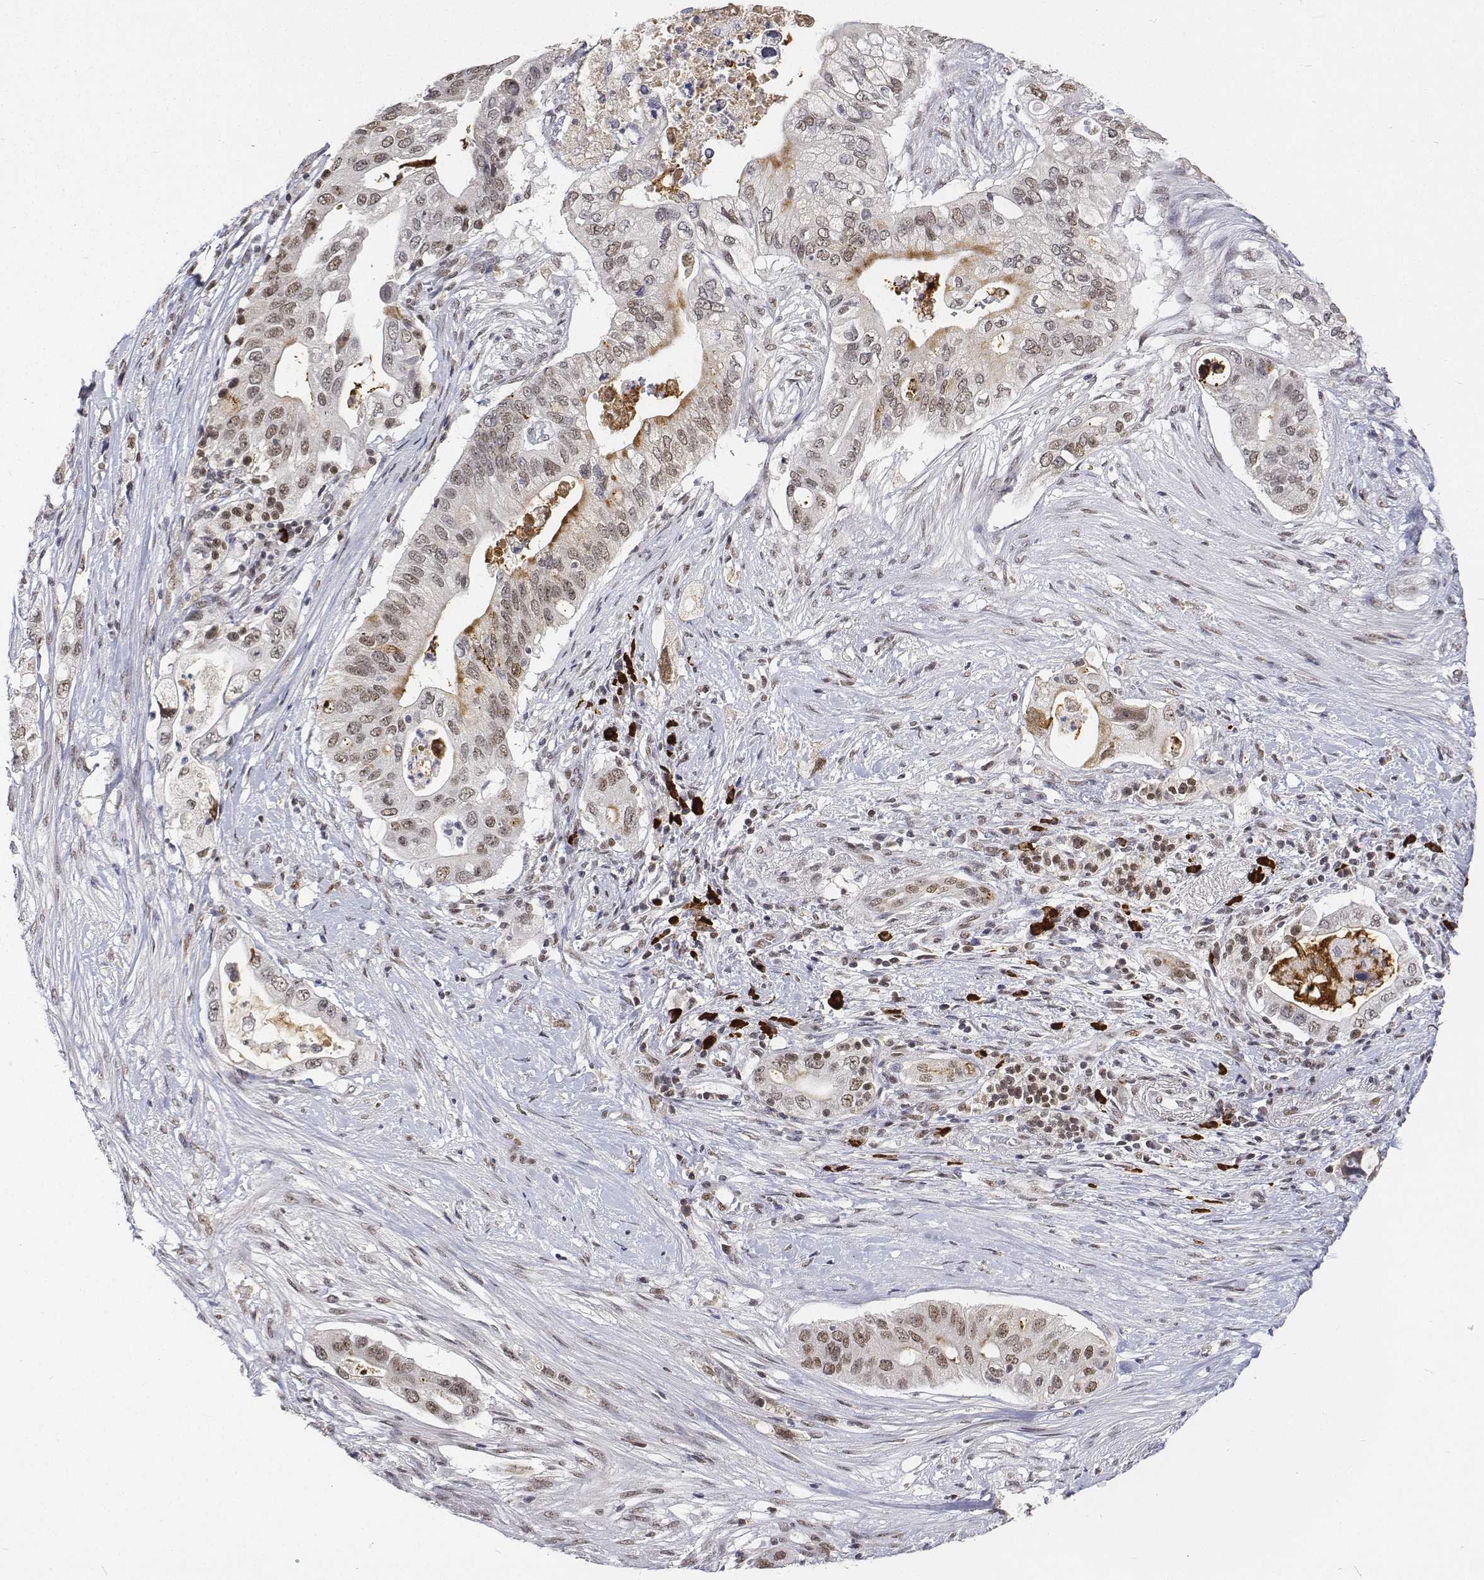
{"staining": {"intensity": "weak", "quantity": ">75%", "location": "nuclear"}, "tissue": "pancreatic cancer", "cell_type": "Tumor cells", "image_type": "cancer", "snomed": [{"axis": "morphology", "description": "Adenocarcinoma, NOS"}, {"axis": "topography", "description": "Pancreas"}], "caption": "Immunohistochemistry (IHC) of pancreatic cancer displays low levels of weak nuclear staining in about >75% of tumor cells.", "gene": "ATRX", "patient": {"sex": "female", "age": 72}}